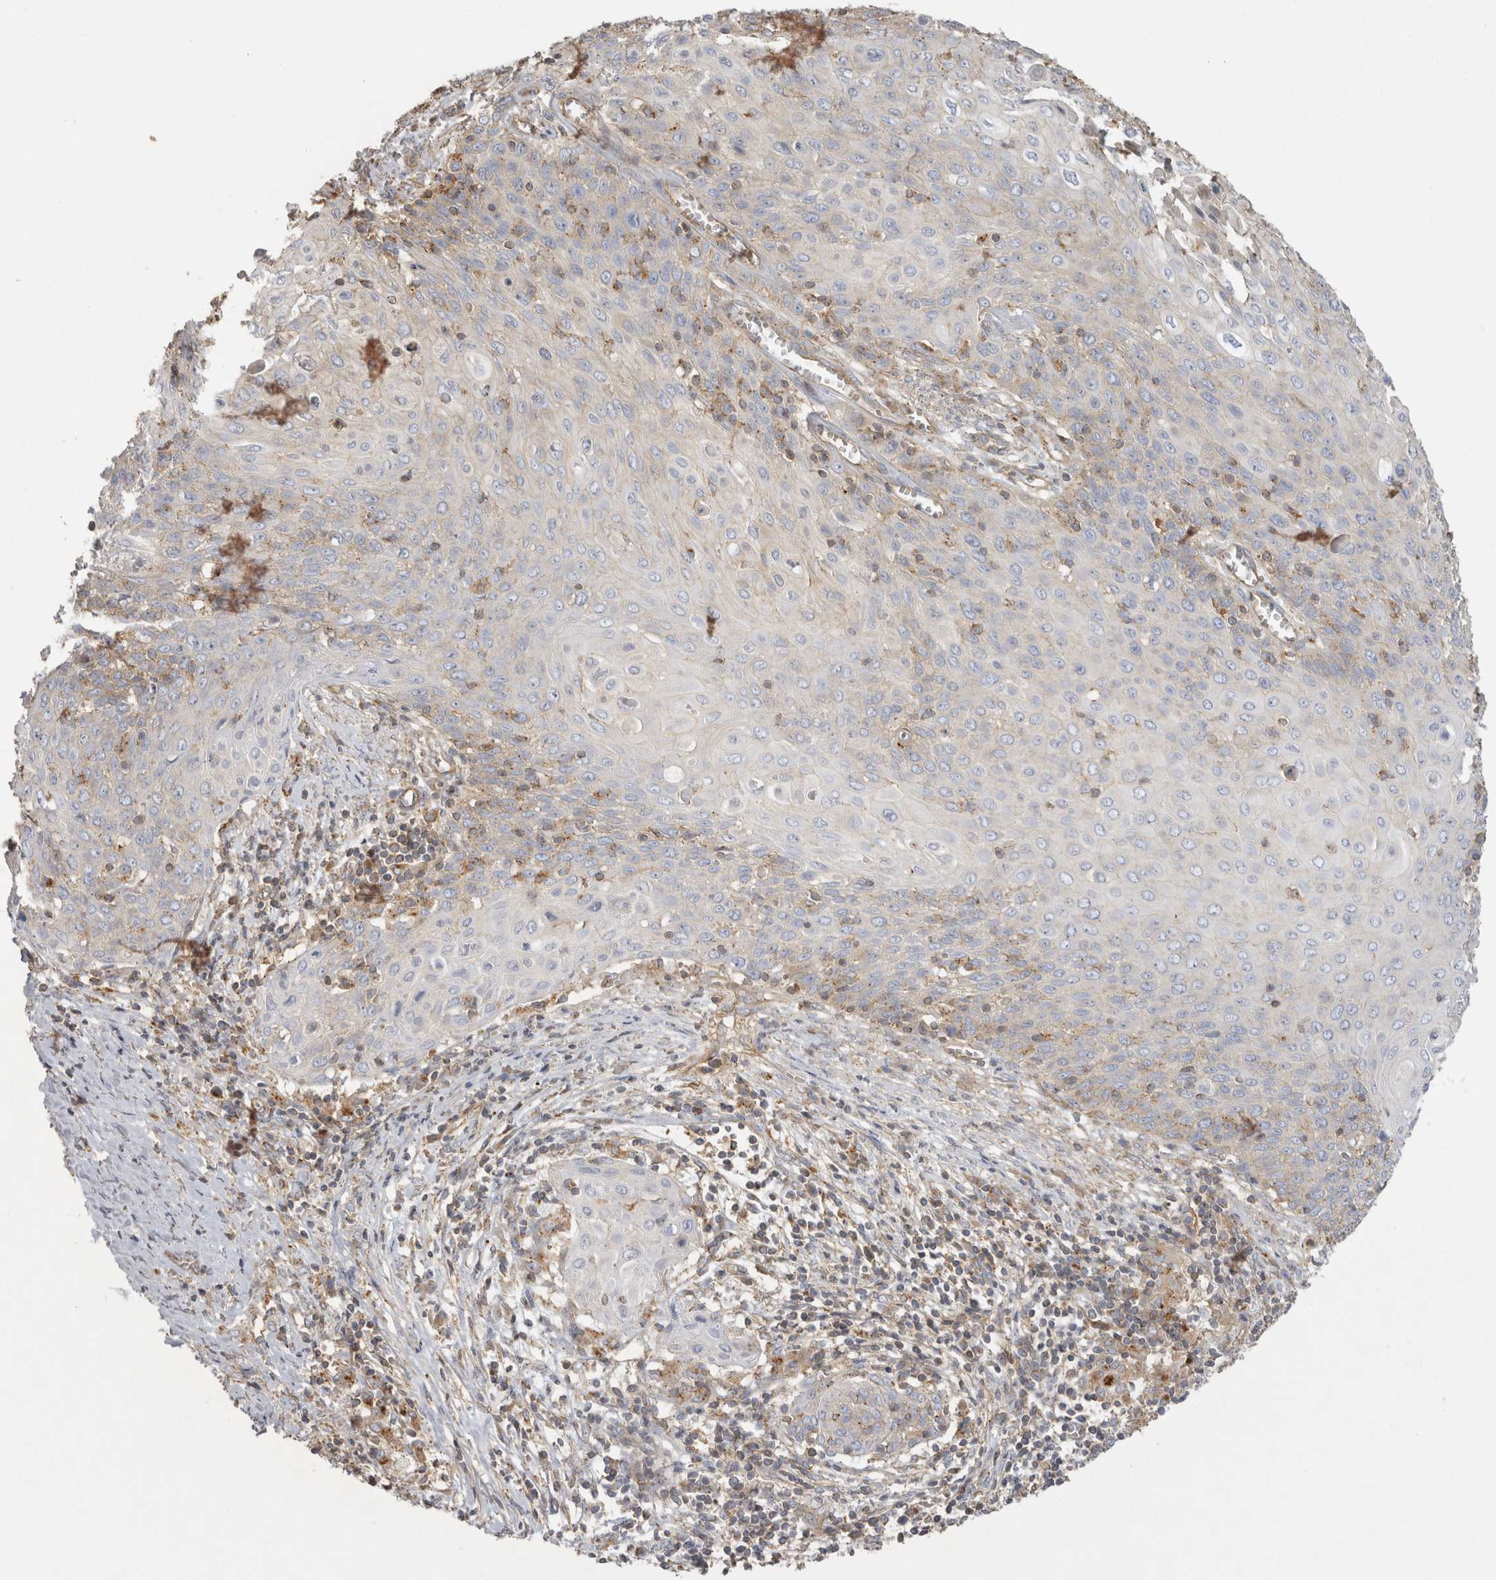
{"staining": {"intensity": "negative", "quantity": "none", "location": "none"}, "tissue": "cervical cancer", "cell_type": "Tumor cells", "image_type": "cancer", "snomed": [{"axis": "morphology", "description": "Squamous cell carcinoma, NOS"}, {"axis": "topography", "description": "Cervix"}], "caption": "High power microscopy image of an immunohistochemistry micrograph of cervical squamous cell carcinoma, revealing no significant staining in tumor cells.", "gene": "CHMP6", "patient": {"sex": "female", "age": 39}}